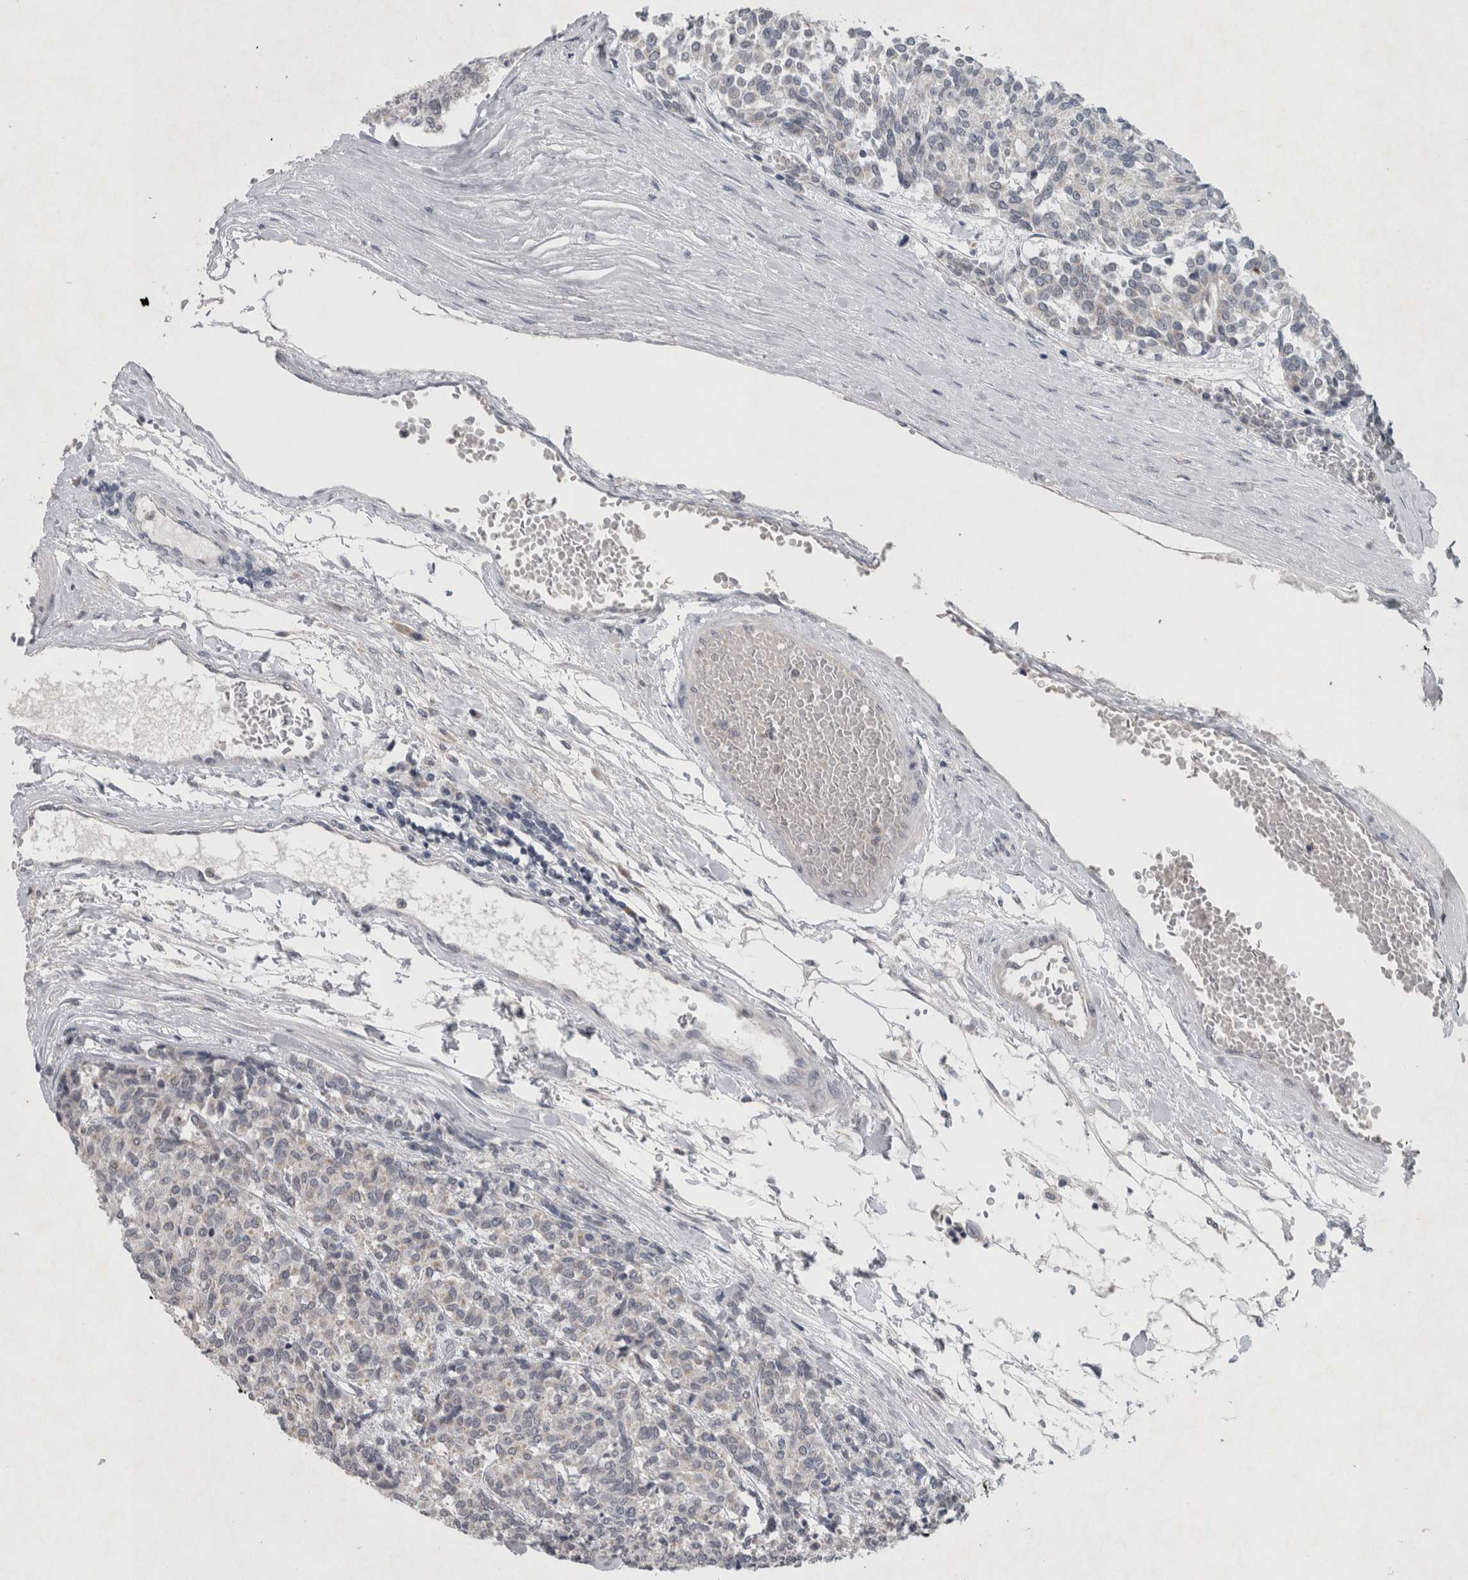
{"staining": {"intensity": "negative", "quantity": "none", "location": "none"}, "tissue": "carcinoid", "cell_type": "Tumor cells", "image_type": "cancer", "snomed": [{"axis": "morphology", "description": "Carcinoid, malignant, NOS"}, {"axis": "topography", "description": "Pancreas"}], "caption": "IHC micrograph of neoplastic tissue: human carcinoid stained with DAB displays no significant protein expression in tumor cells.", "gene": "WNT7A", "patient": {"sex": "female", "age": 54}}